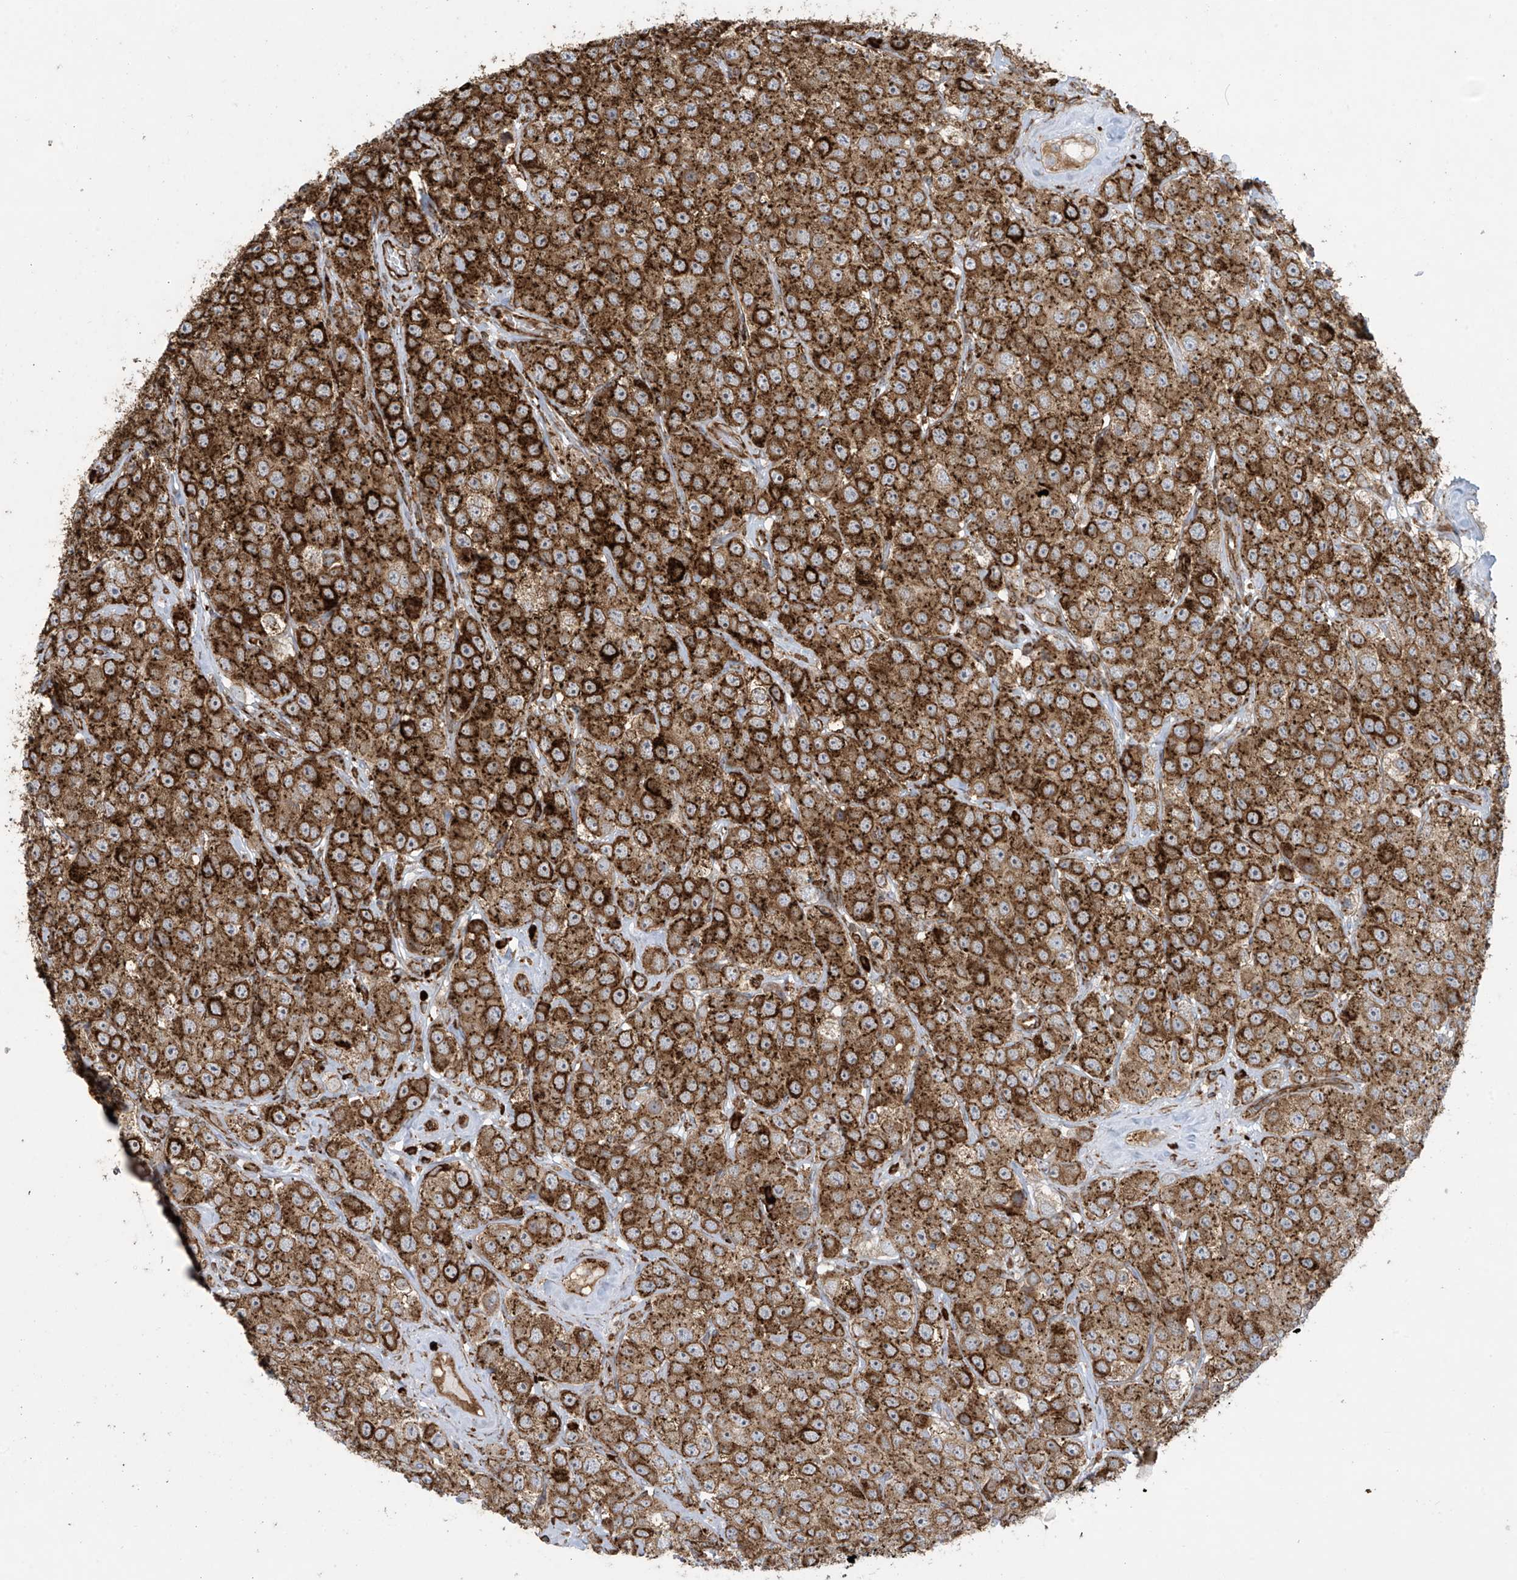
{"staining": {"intensity": "strong", "quantity": ">75%", "location": "cytoplasmic/membranous"}, "tissue": "testis cancer", "cell_type": "Tumor cells", "image_type": "cancer", "snomed": [{"axis": "morphology", "description": "Seminoma, NOS"}, {"axis": "topography", "description": "Testis"}], "caption": "Immunohistochemistry image of neoplastic tissue: testis cancer (seminoma) stained using immunohistochemistry demonstrates high levels of strong protein expression localized specifically in the cytoplasmic/membranous of tumor cells, appearing as a cytoplasmic/membranous brown color.", "gene": "MX1", "patient": {"sex": "male", "age": 28}}